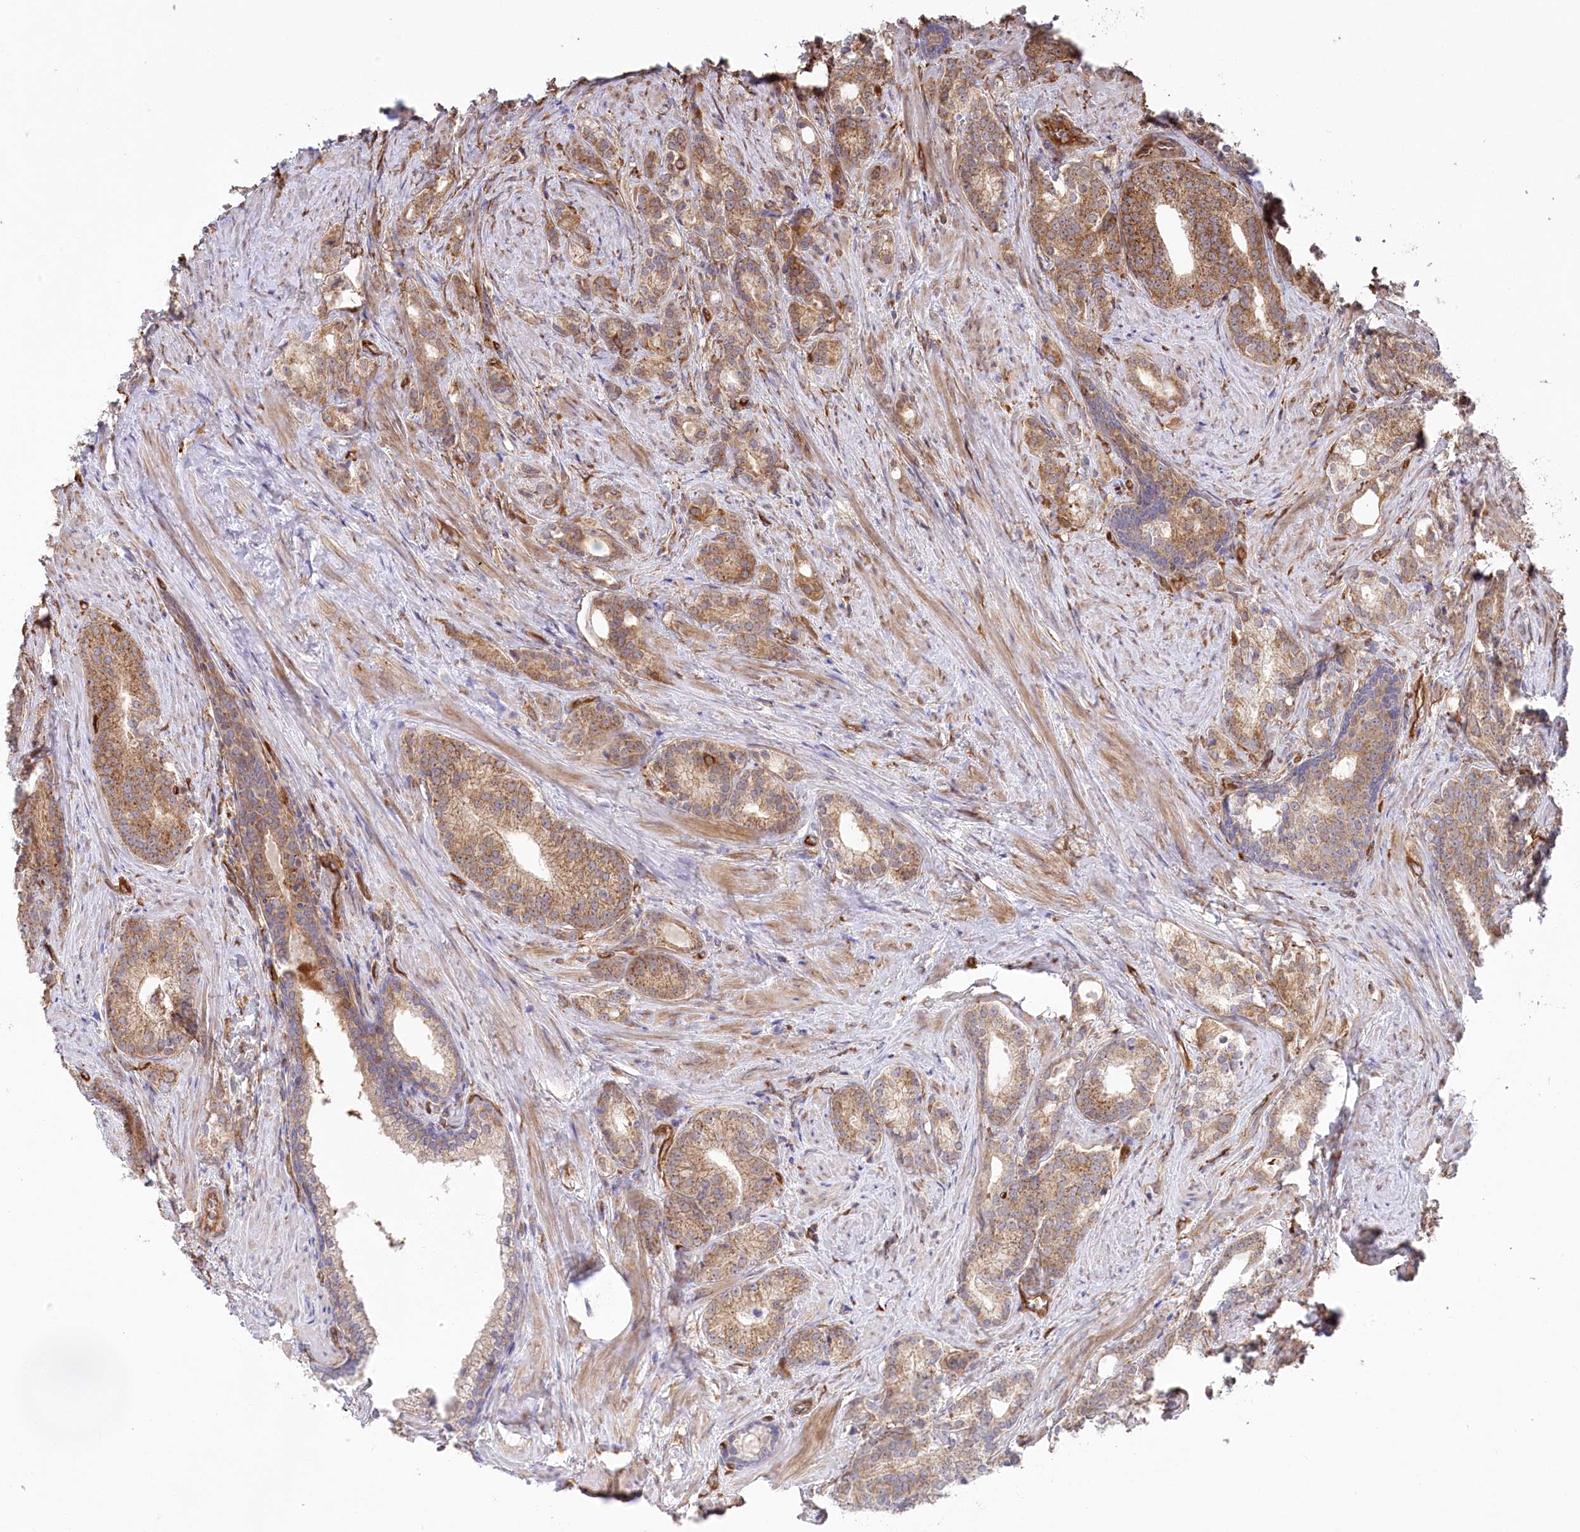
{"staining": {"intensity": "moderate", "quantity": ">75%", "location": "cytoplasmic/membranous"}, "tissue": "prostate cancer", "cell_type": "Tumor cells", "image_type": "cancer", "snomed": [{"axis": "morphology", "description": "Adenocarcinoma, Low grade"}, {"axis": "topography", "description": "Prostate"}], "caption": "Approximately >75% of tumor cells in prostate cancer exhibit moderate cytoplasmic/membranous protein expression as visualized by brown immunohistochemical staining.", "gene": "MTPAP", "patient": {"sex": "male", "age": 71}}